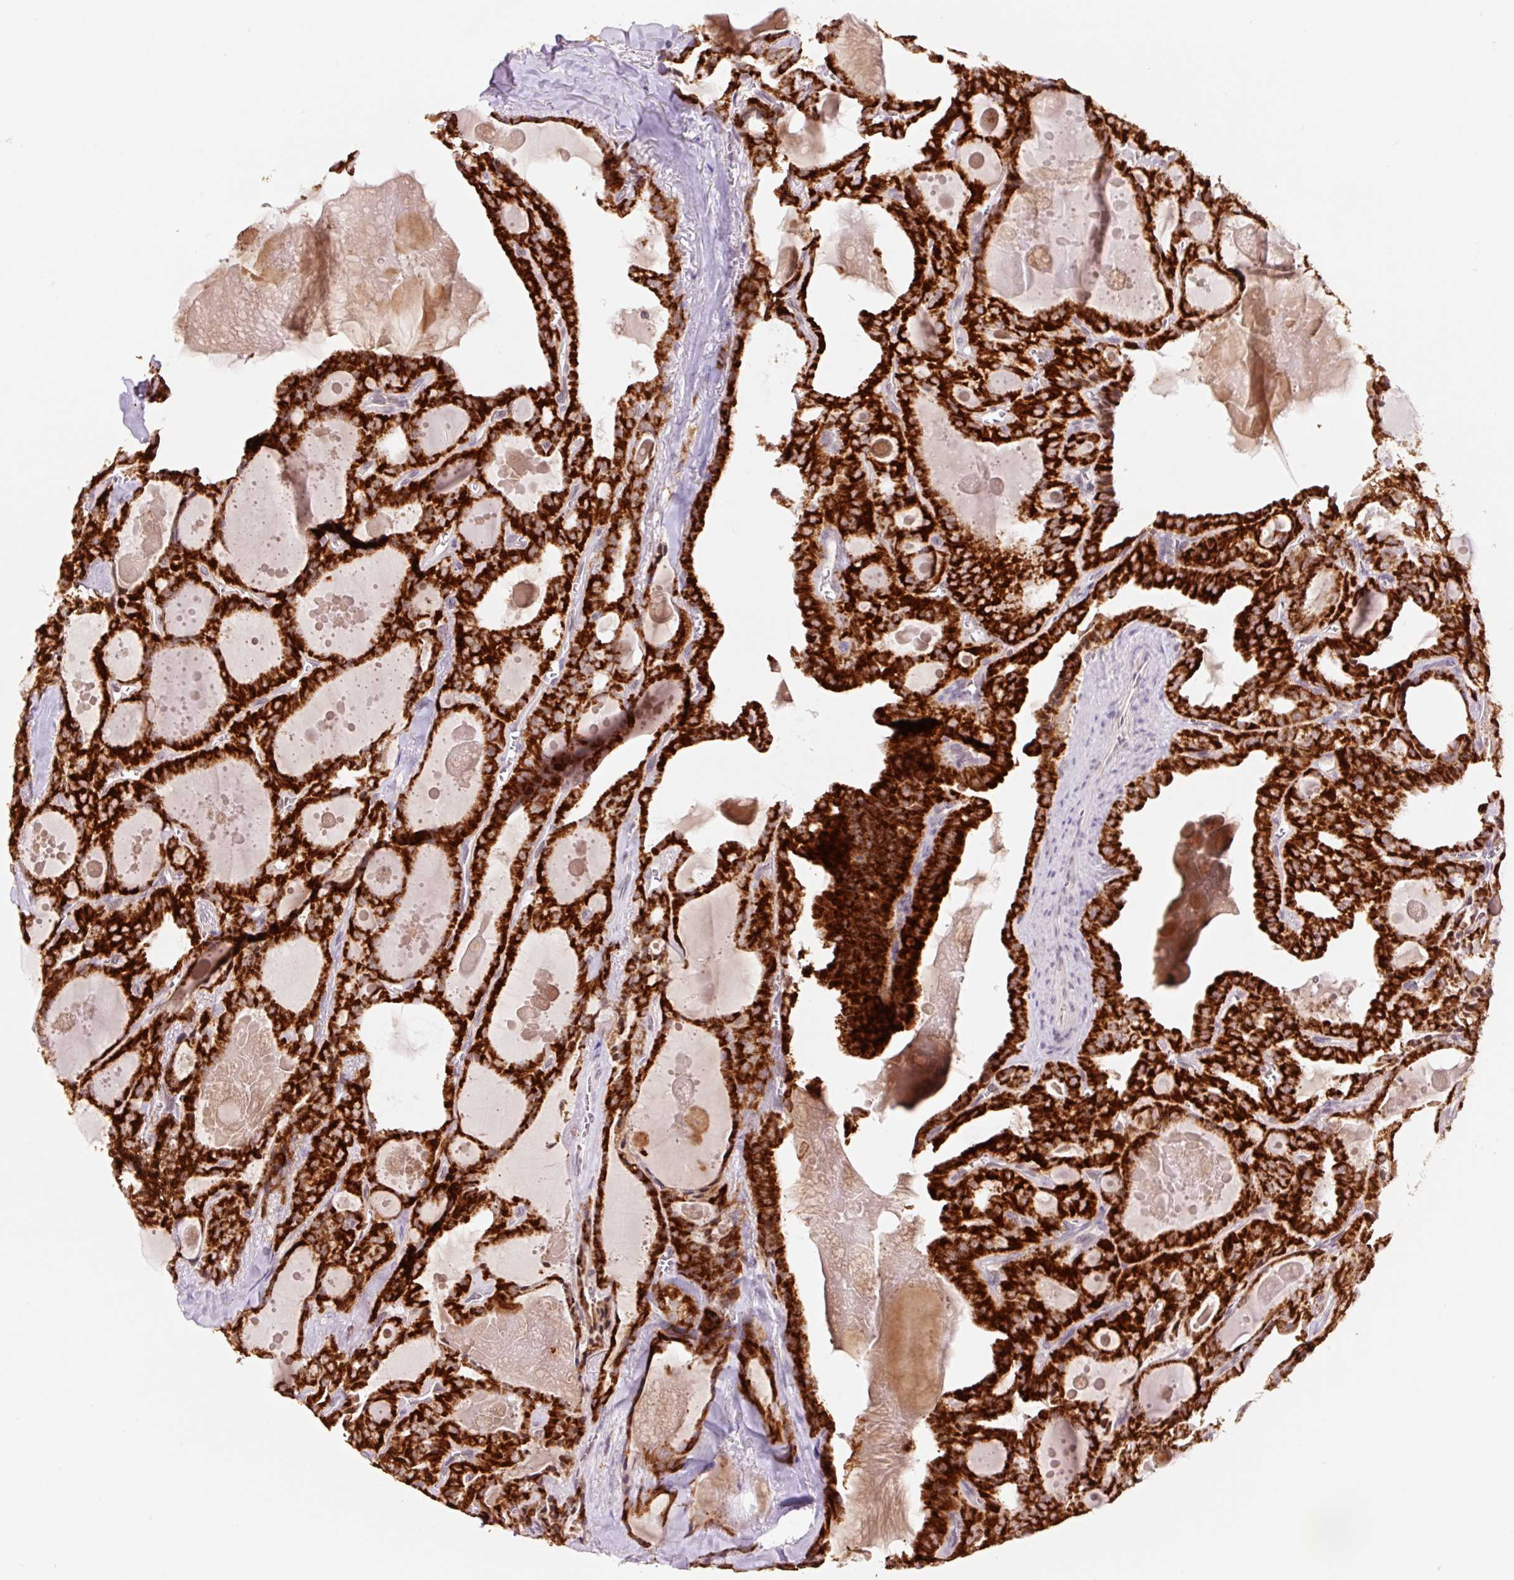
{"staining": {"intensity": "strong", "quantity": ">75%", "location": "cytoplasmic/membranous"}, "tissue": "thyroid cancer", "cell_type": "Tumor cells", "image_type": "cancer", "snomed": [{"axis": "morphology", "description": "Papillary adenocarcinoma, NOS"}, {"axis": "topography", "description": "Thyroid gland"}], "caption": "DAB (3,3'-diaminobenzidine) immunohistochemical staining of papillary adenocarcinoma (thyroid) exhibits strong cytoplasmic/membranous protein staining in about >75% of tumor cells.", "gene": "PCK2", "patient": {"sex": "male", "age": 52}}